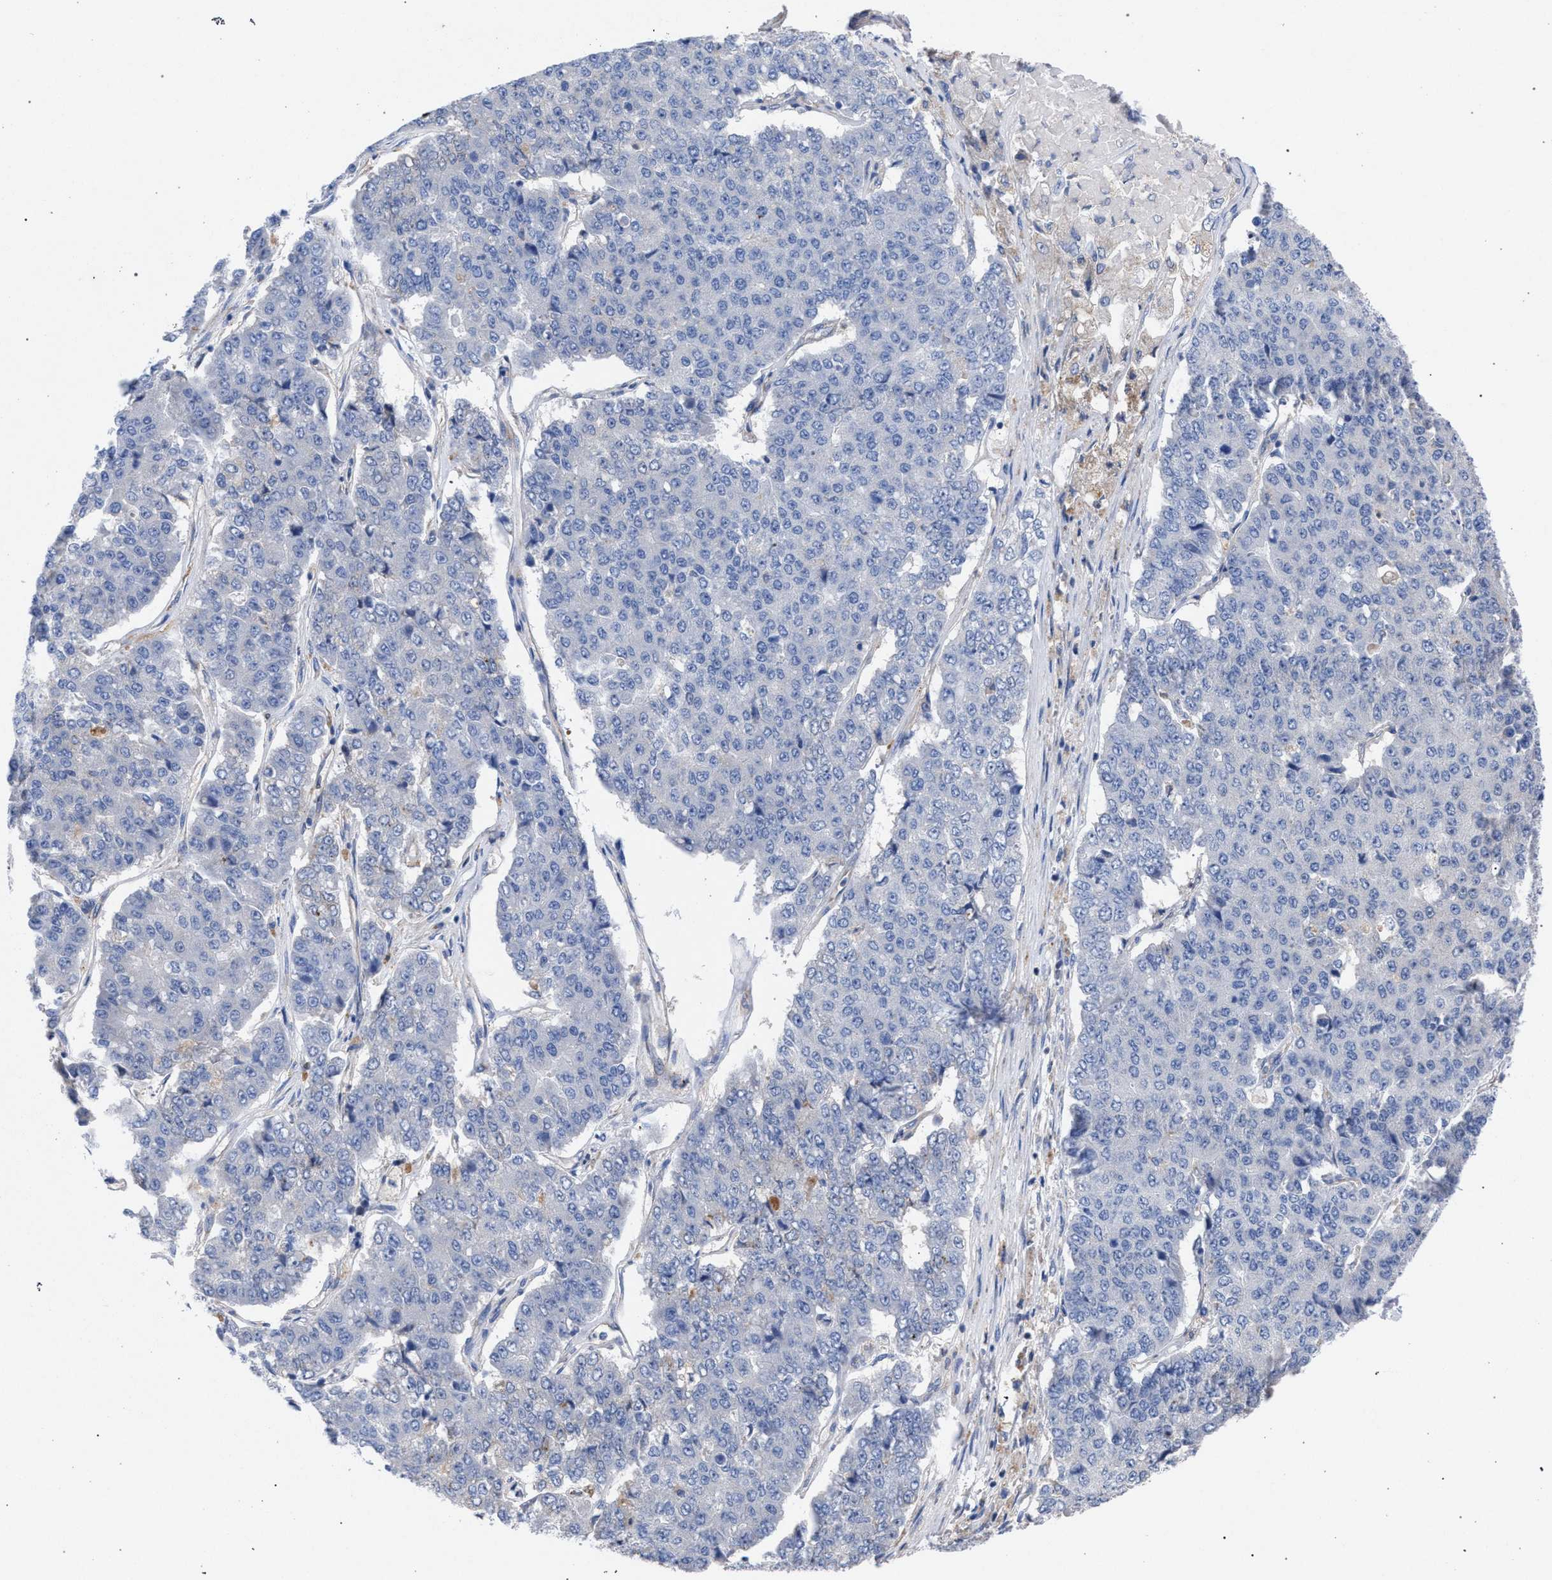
{"staining": {"intensity": "negative", "quantity": "none", "location": "none"}, "tissue": "pancreatic cancer", "cell_type": "Tumor cells", "image_type": "cancer", "snomed": [{"axis": "morphology", "description": "Adenocarcinoma, NOS"}, {"axis": "topography", "description": "Pancreas"}], "caption": "Immunohistochemistry (IHC) of pancreatic cancer (adenocarcinoma) demonstrates no expression in tumor cells.", "gene": "GMPR", "patient": {"sex": "male", "age": 50}}